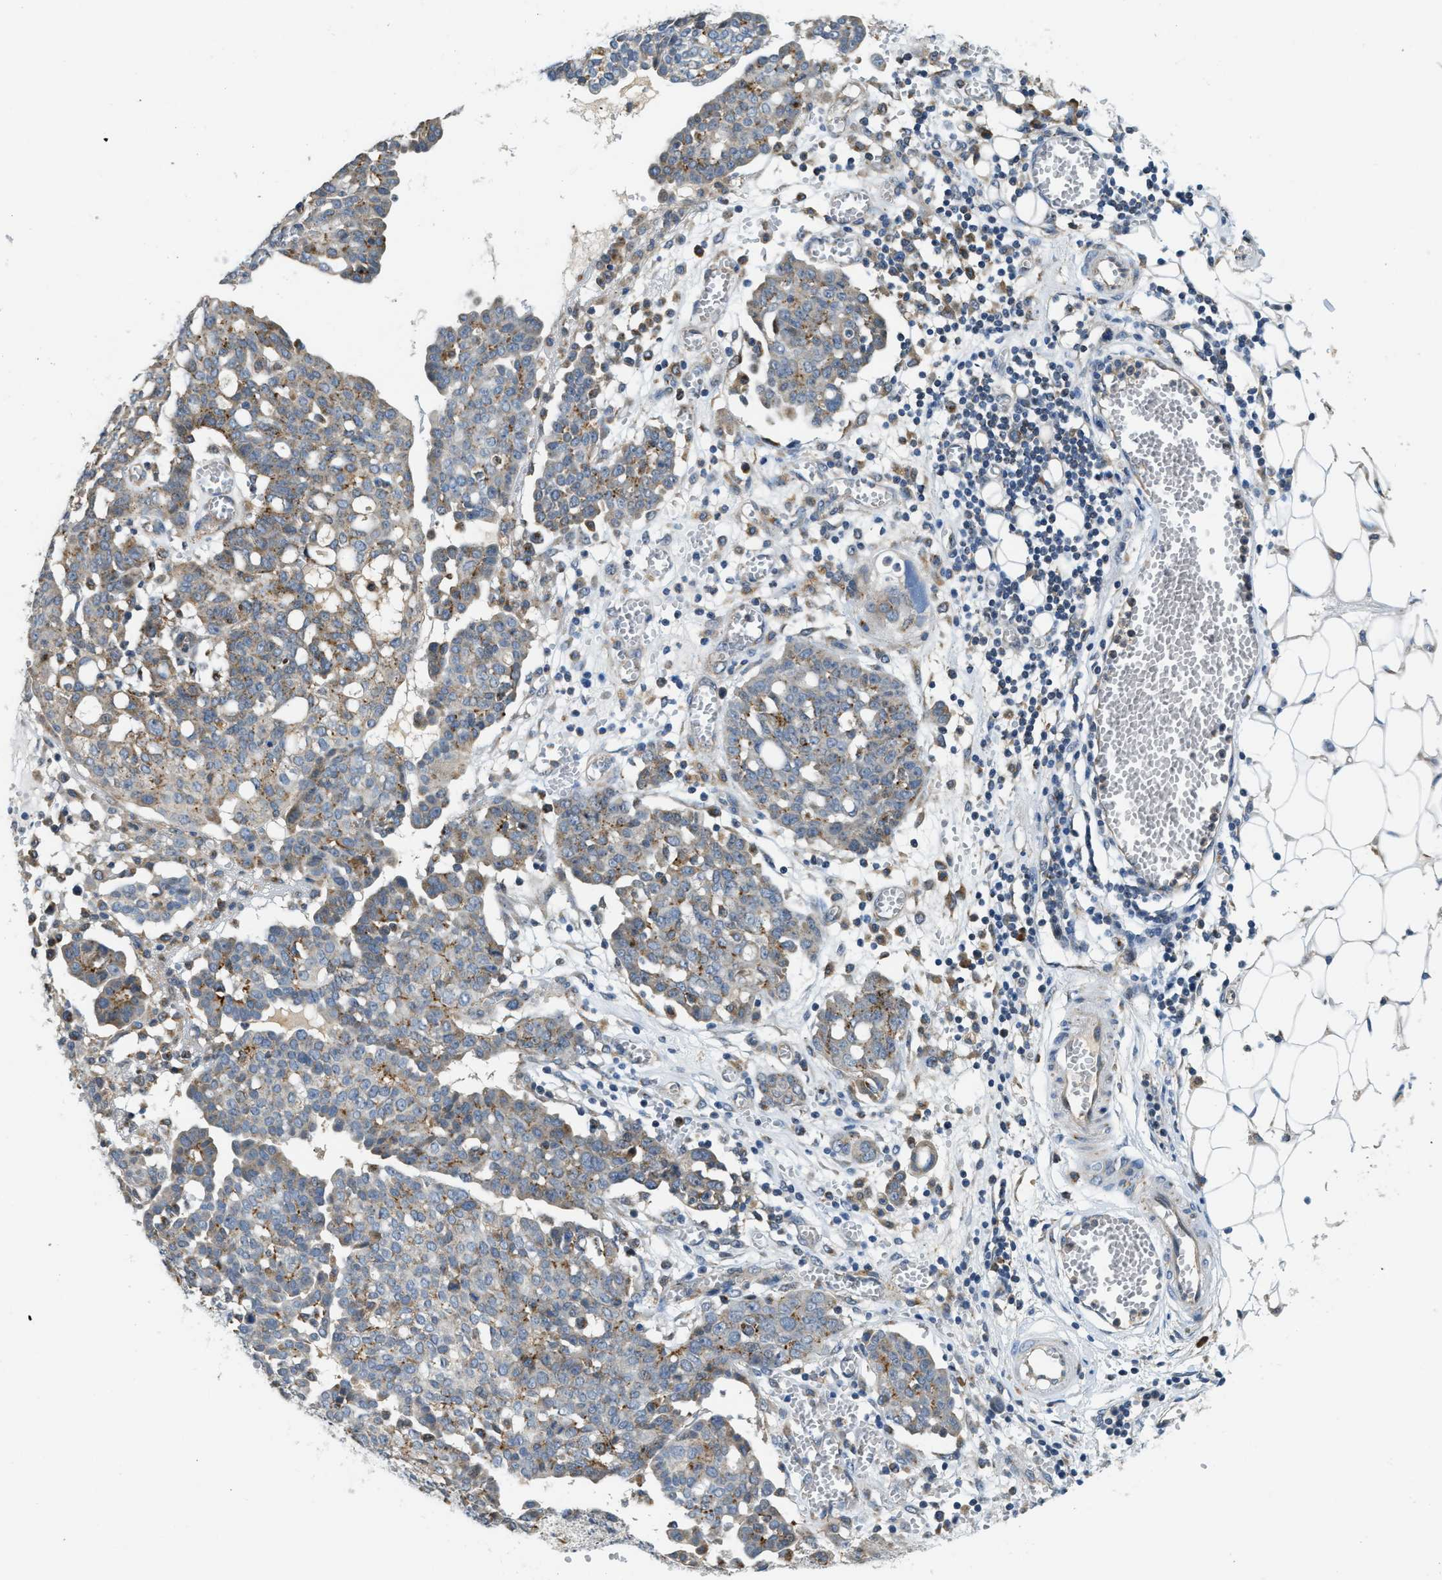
{"staining": {"intensity": "weak", "quantity": ">75%", "location": "cytoplasmic/membranous"}, "tissue": "ovarian cancer", "cell_type": "Tumor cells", "image_type": "cancer", "snomed": [{"axis": "morphology", "description": "Cystadenocarcinoma, serous, NOS"}, {"axis": "topography", "description": "Soft tissue"}, {"axis": "topography", "description": "Ovary"}], "caption": "Protein analysis of ovarian serous cystadenocarcinoma tissue shows weak cytoplasmic/membranous positivity in about >75% of tumor cells. (DAB IHC, brown staining for protein, blue staining for nuclei).", "gene": "STARD3NL", "patient": {"sex": "female", "age": 57}}